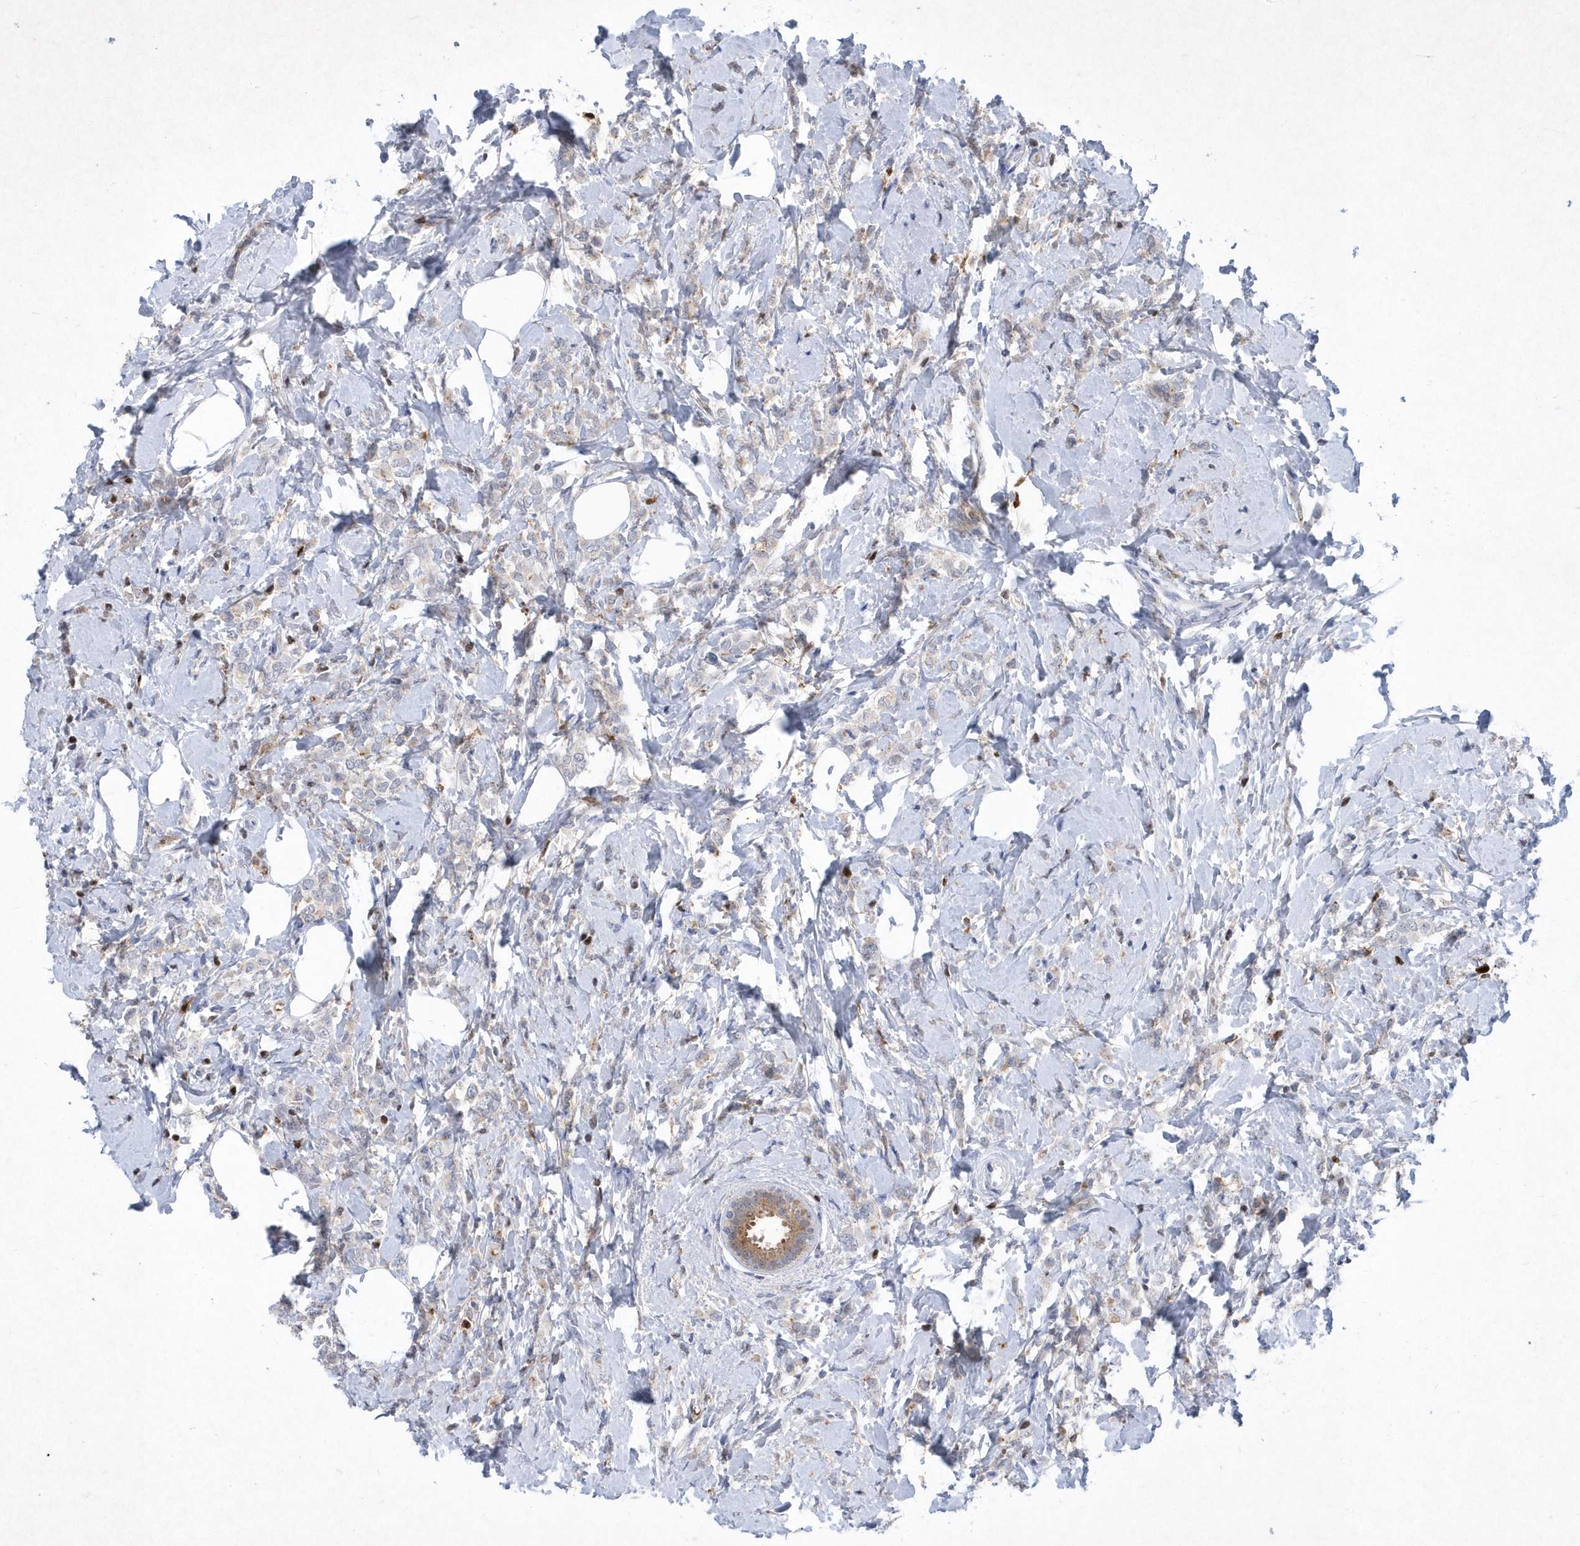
{"staining": {"intensity": "negative", "quantity": "none", "location": "none"}, "tissue": "breast cancer", "cell_type": "Tumor cells", "image_type": "cancer", "snomed": [{"axis": "morphology", "description": "Lobular carcinoma"}, {"axis": "topography", "description": "Breast"}], "caption": "This is a photomicrograph of immunohistochemistry staining of breast lobular carcinoma, which shows no expression in tumor cells.", "gene": "BHLHA15", "patient": {"sex": "female", "age": 47}}